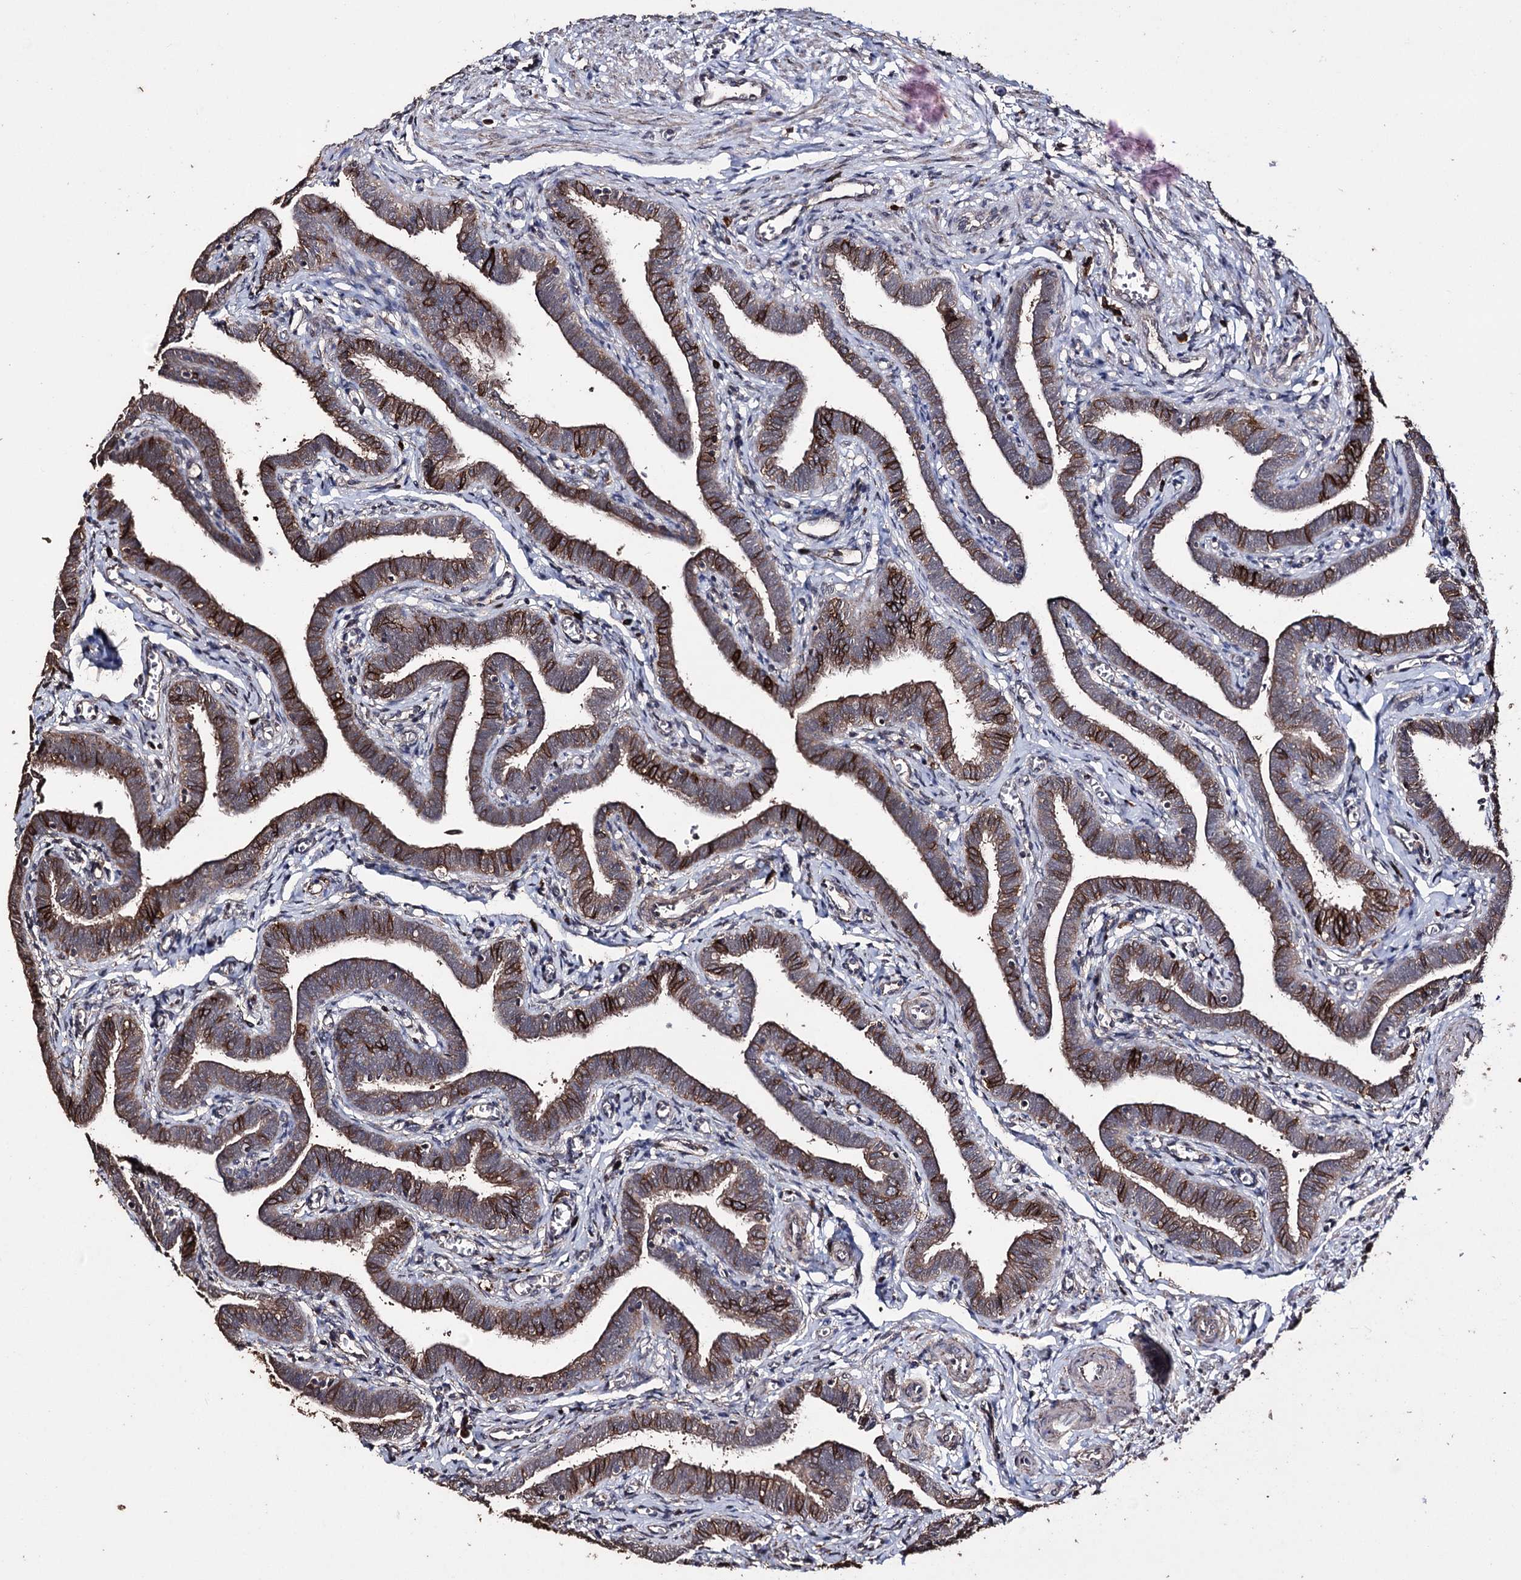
{"staining": {"intensity": "moderate", "quantity": "25%-75%", "location": "cytoplasmic/membranous"}, "tissue": "fallopian tube", "cell_type": "Glandular cells", "image_type": "normal", "snomed": [{"axis": "morphology", "description": "Normal tissue, NOS"}, {"axis": "topography", "description": "Fallopian tube"}], "caption": "DAB immunohistochemical staining of normal human fallopian tube exhibits moderate cytoplasmic/membranous protein staining in approximately 25%-75% of glandular cells. Immunohistochemistry (ihc) stains the protein in brown and the nuclei are stained blue.", "gene": "ZNF662", "patient": {"sex": "female", "age": 36}}